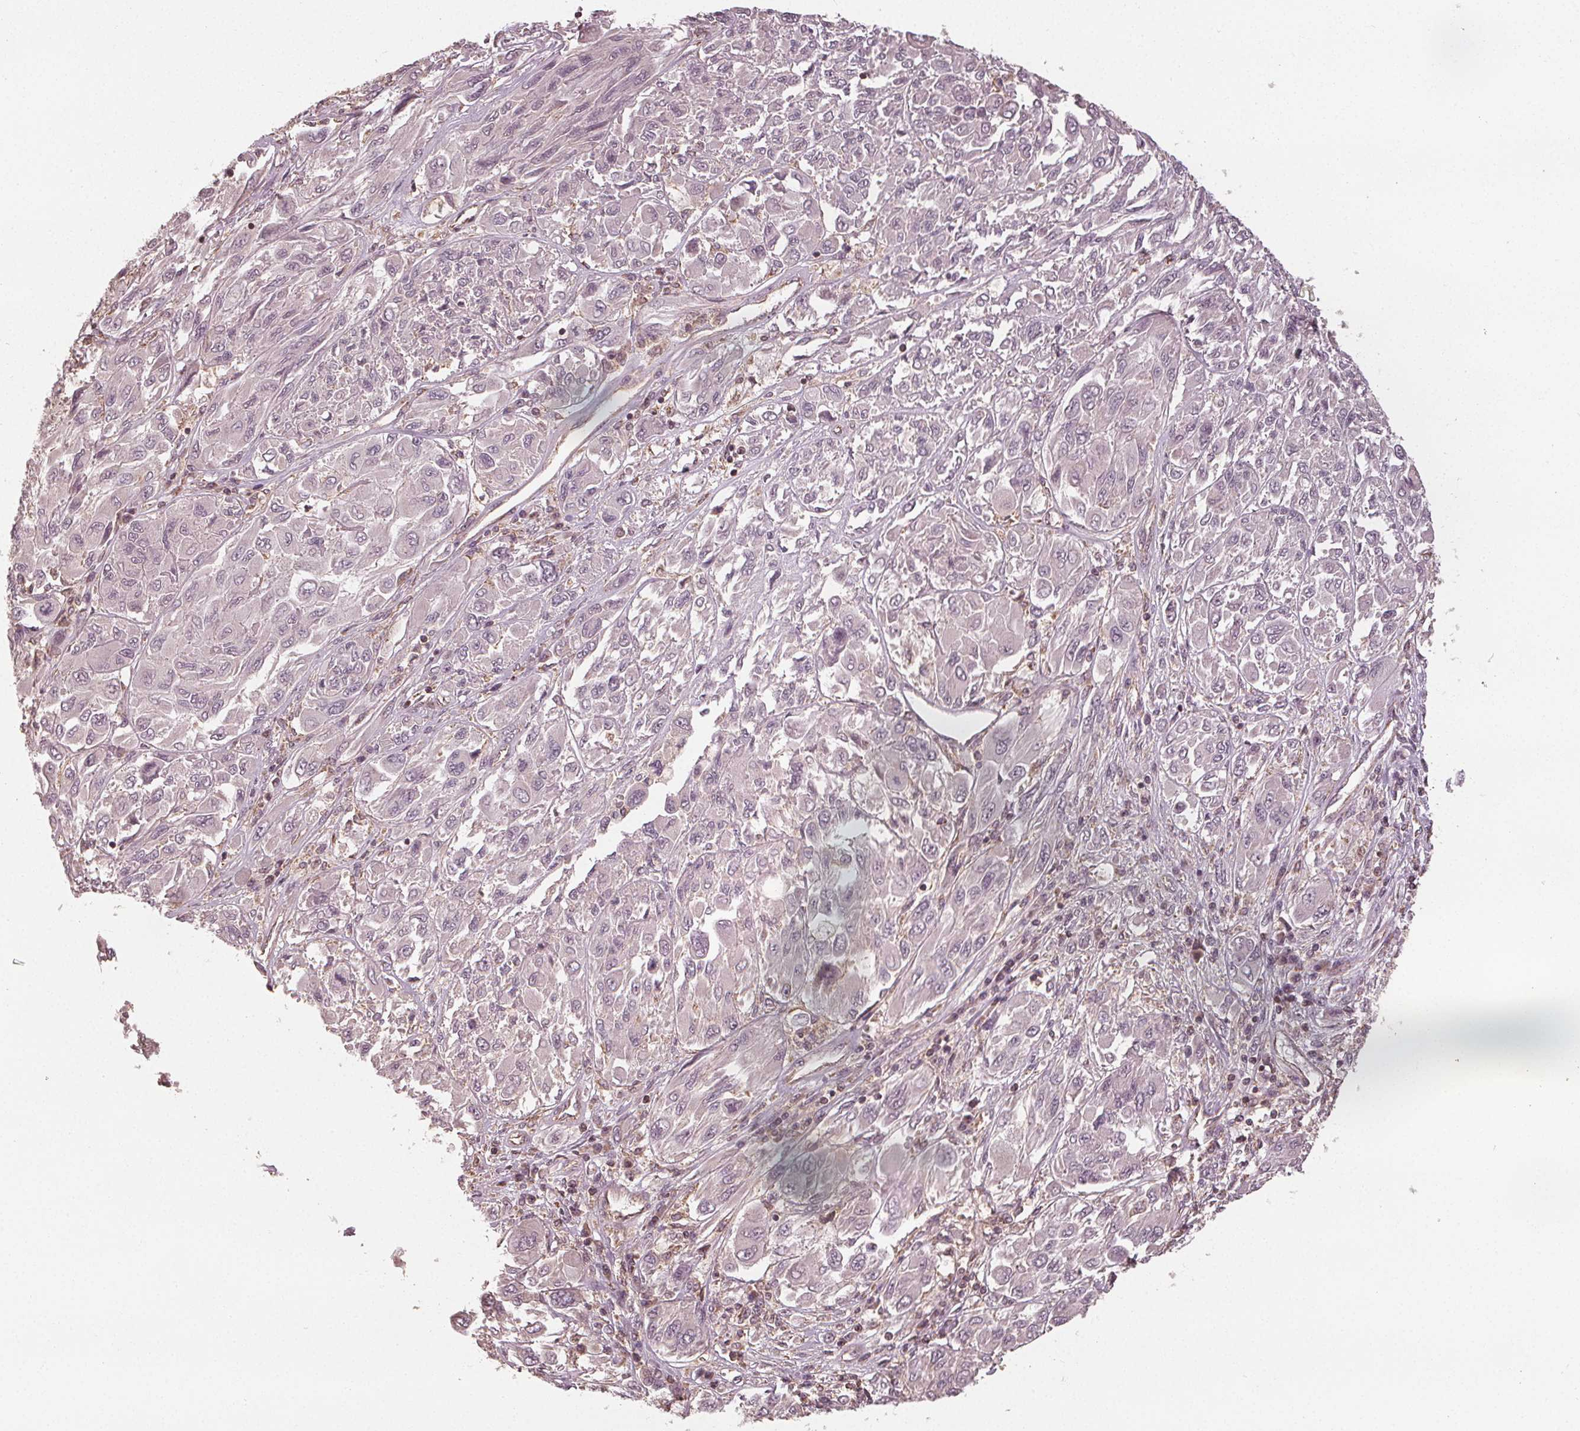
{"staining": {"intensity": "negative", "quantity": "none", "location": "none"}, "tissue": "melanoma", "cell_type": "Tumor cells", "image_type": "cancer", "snomed": [{"axis": "morphology", "description": "Malignant melanoma, NOS"}, {"axis": "topography", "description": "Skin"}], "caption": "DAB immunohistochemical staining of human melanoma demonstrates no significant expression in tumor cells. Nuclei are stained in blue.", "gene": "GNB2", "patient": {"sex": "female", "age": 91}}